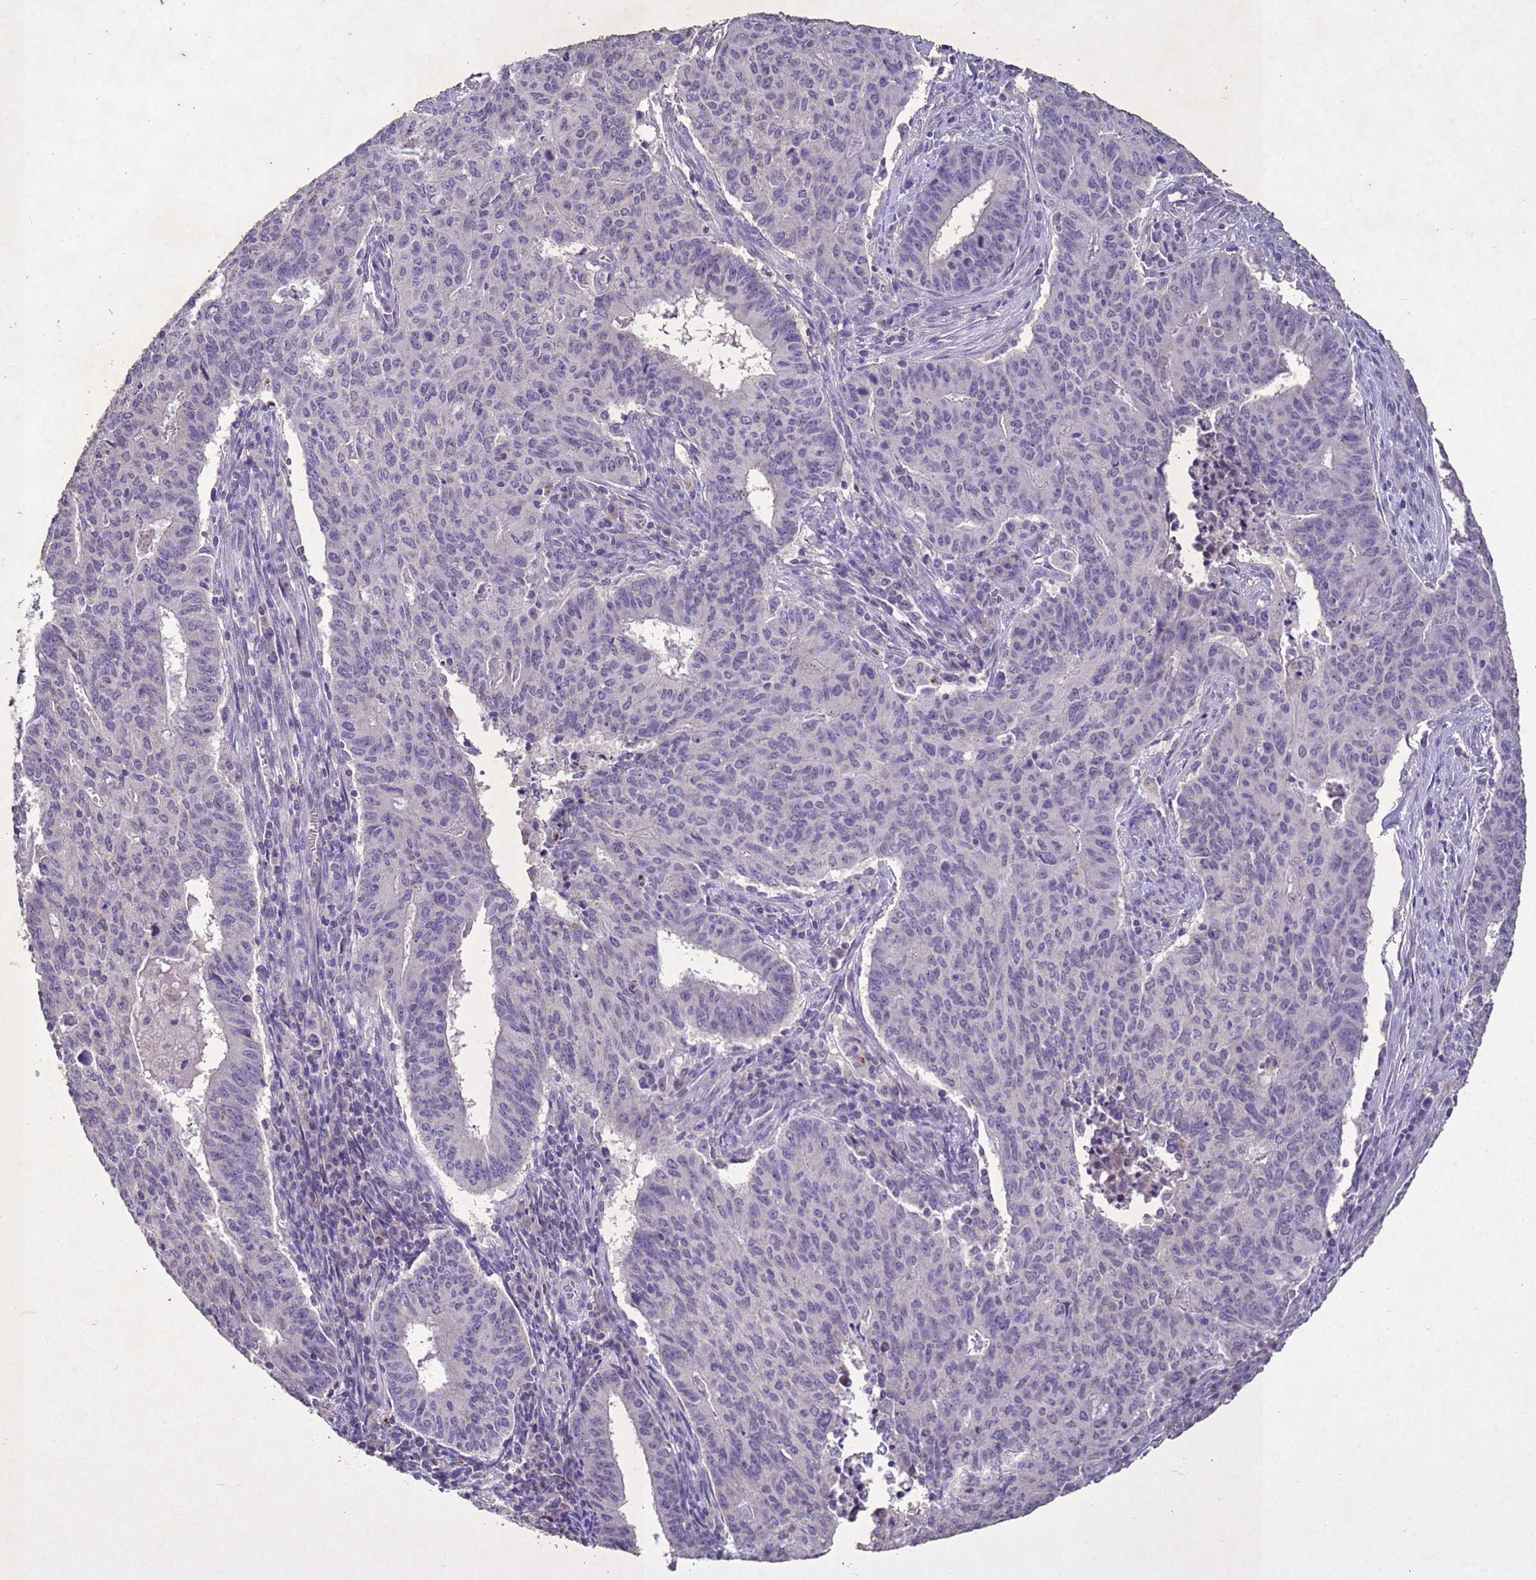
{"staining": {"intensity": "negative", "quantity": "none", "location": "none"}, "tissue": "endometrial cancer", "cell_type": "Tumor cells", "image_type": "cancer", "snomed": [{"axis": "morphology", "description": "Adenocarcinoma, NOS"}, {"axis": "topography", "description": "Endometrium"}], "caption": "Immunohistochemical staining of endometrial cancer (adenocarcinoma) displays no significant positivity in tumor cells.", "gene": "NLRP11", "patient": {"sex": "female", "age": 59}}